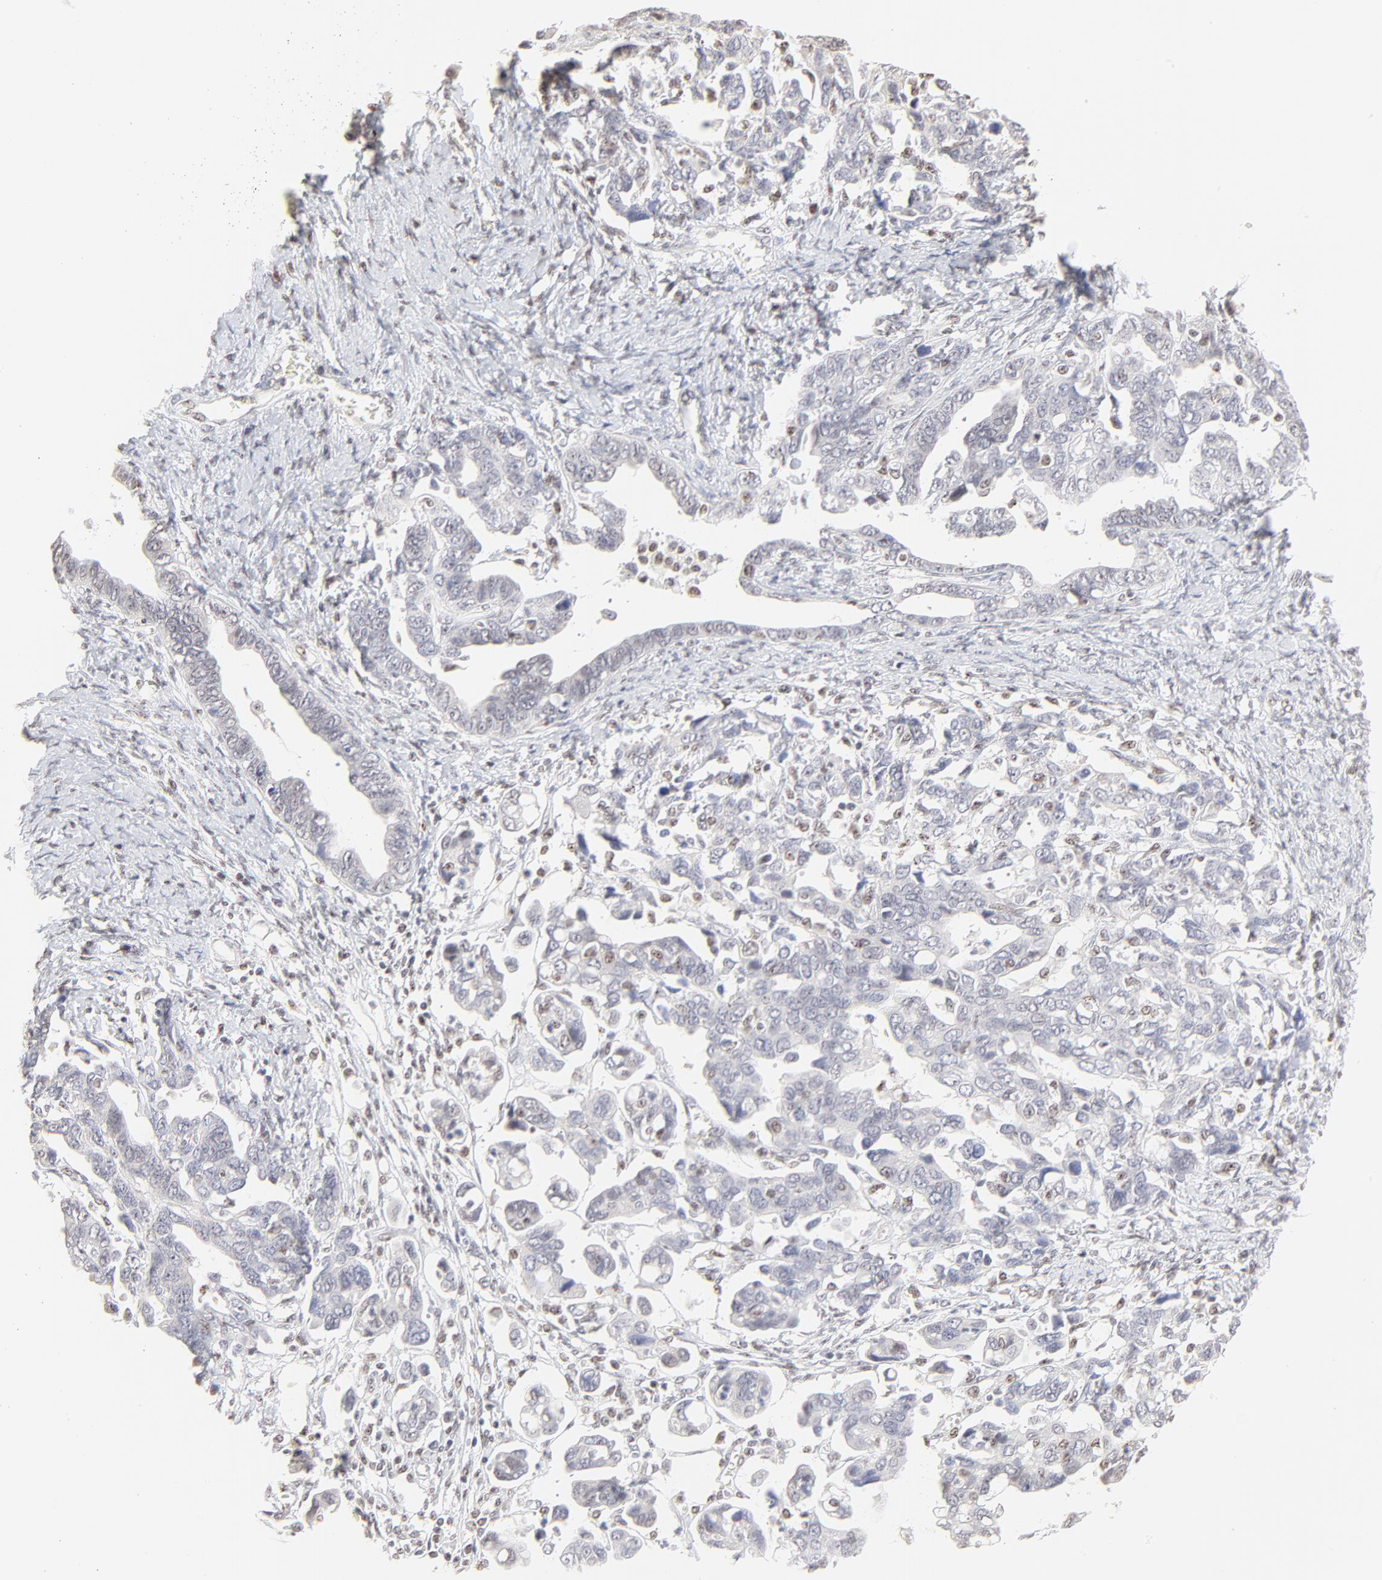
{"staining": {"intensity": "negative", "quantity": "none", "location": "none"}, "tissue": "ovarian cancer", "cell_type": "Tumor cells", "image_type": "cancer", "snomed": [{"axis": "morphology", "description": "Cystadenocarcinoma, serous, NOS"}, {"axis": "topography", "description": "Ovary"}], "caption": "Histopathology image shows no protein expression in tumor cells of serous cystadenocarcinoma (ovarian) tissue.", "gene": "NFIL3", "patient": {"sex": "female", "age": 69}}